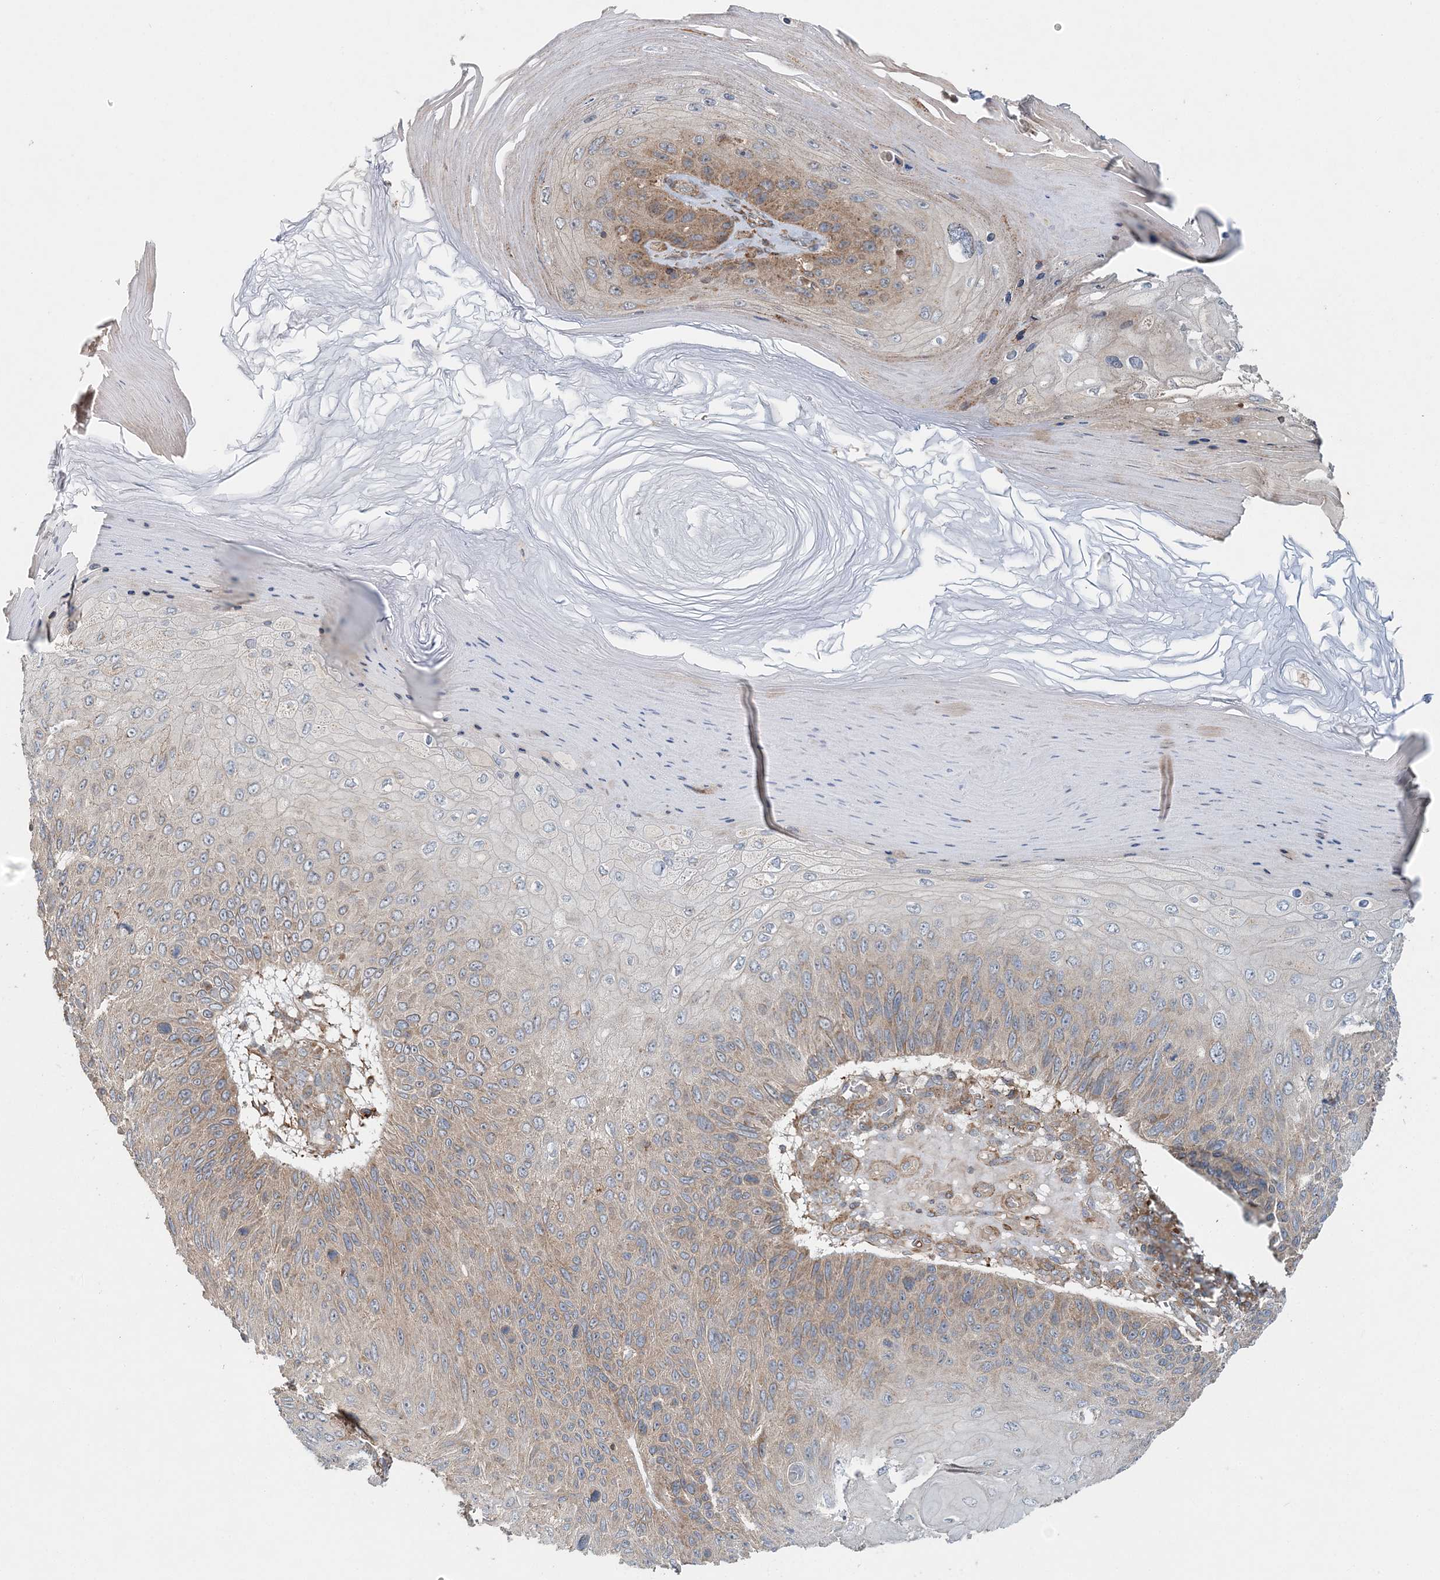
{"staining": {"intensity": "moderate", "quantity": "<25%", "location": "cytoplasmic/membranous"}, "tissue": "skin cancer", "cell_type": "Tumor cells", "image_type": "cancer", "snomed": [{"axis": "morphology", "description": "Squamous cell carcinoma, NOS"}, {"axis": "topography", "description": "Skin"}], "caption": "Squamous cell carcinoma (skin) was stained to show a protein in brown. There is low levels of moderate cytoplasmic/membranous expression in about <25% of tumor cells. (brown staining indicates protein expression, while blue staining denotes nuclei).", "gene": "TTI1", "patient": {"sex": "female", "age": 88}}